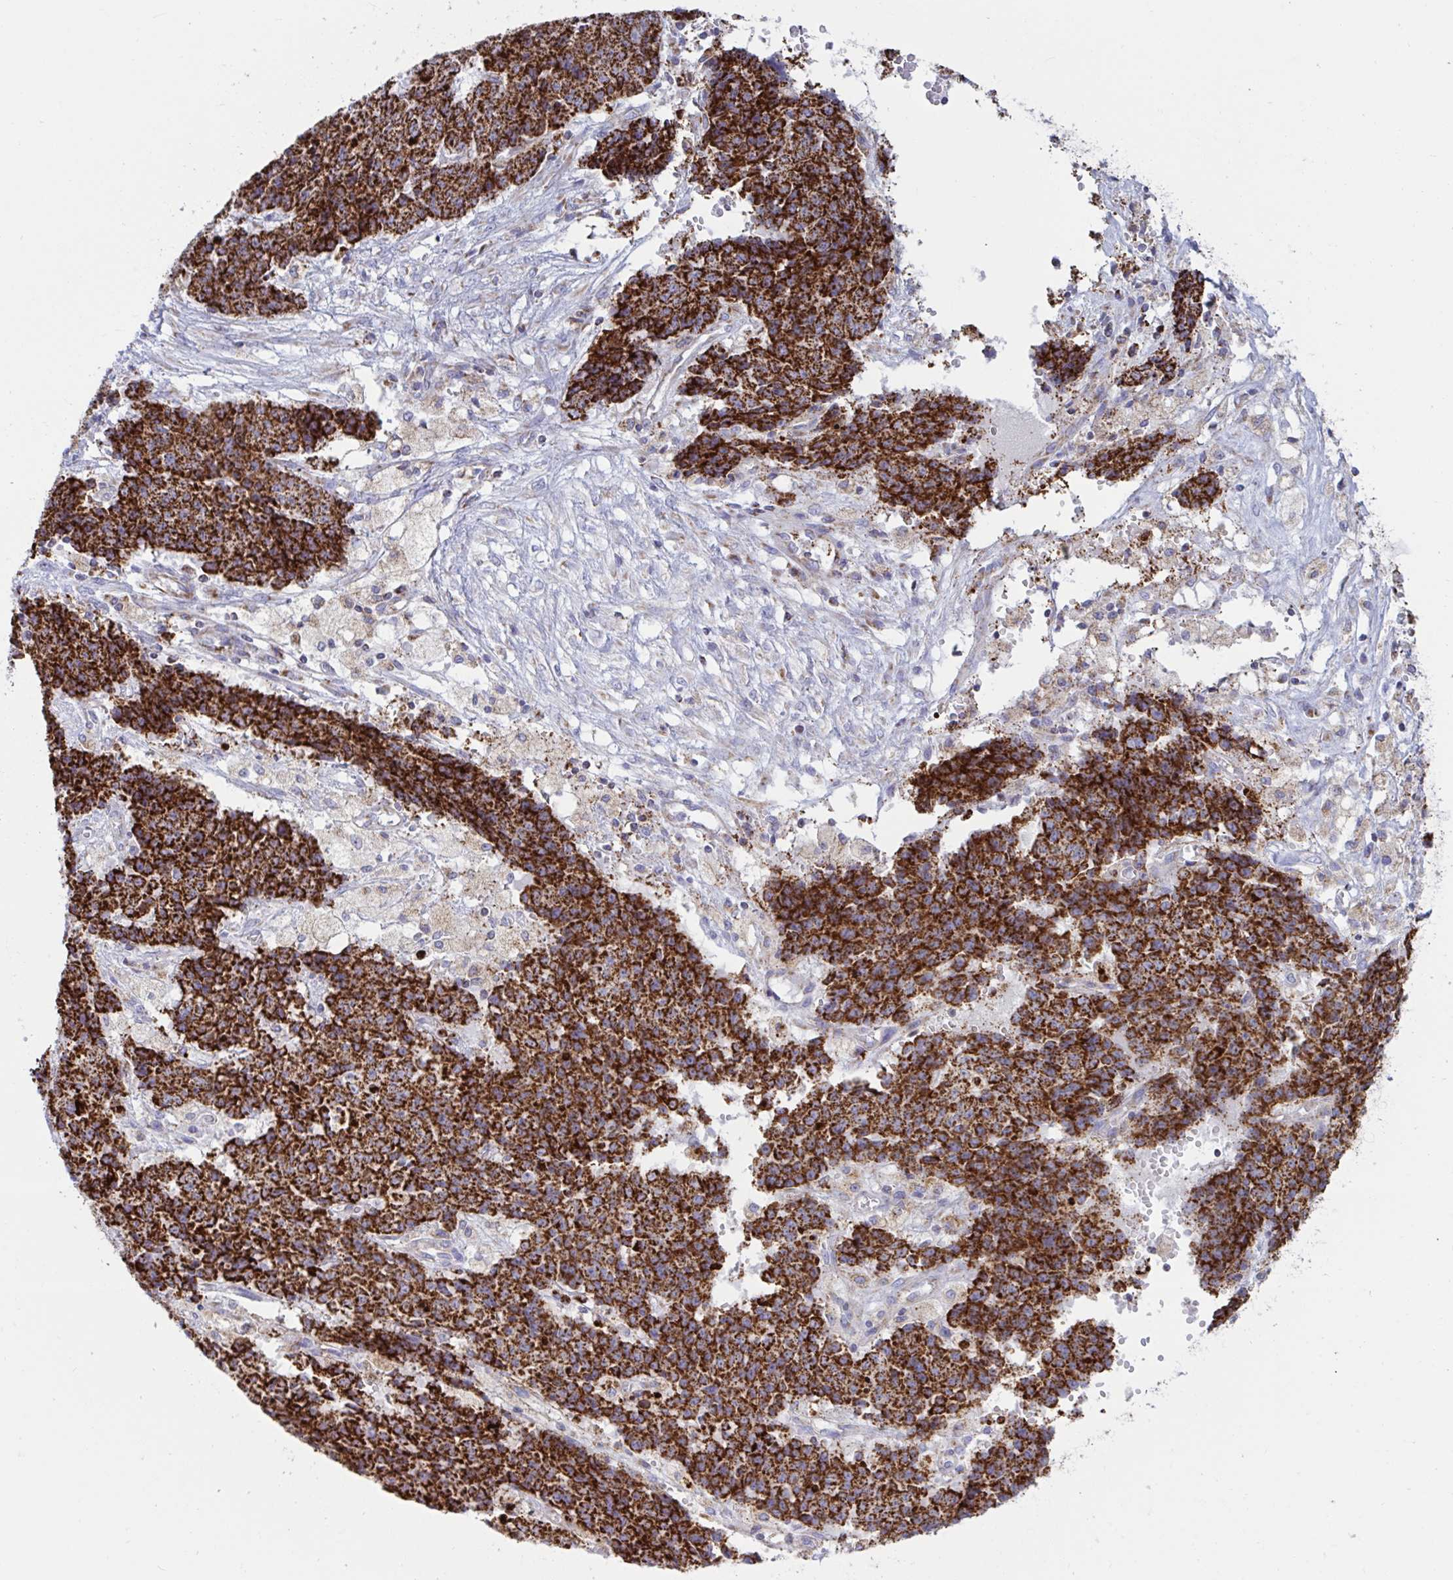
{"staining": {"intensity": "strong", "quantity": ">75%", "location": "cytoplasmic/membranous"}, "tissue": "ovarian cancer", "cell_type": "Tumor cells", "image_type": "cancer", "snomed": [{"axis": "morphology", "description": "Carcinoma, endometroid"}, {"axis": "topography", "description": "Ovary"}], "caption": "Immunohistochemistry photomicrograph of human ovarian endometroid carcinoma stained for a protein (brown), which shows high levels of strong cytoplasmic/membranous positivity in approximately >75% of tumor cells.", "gene": "HSPE1", "patient": {"sex": "female", "age": 42}}